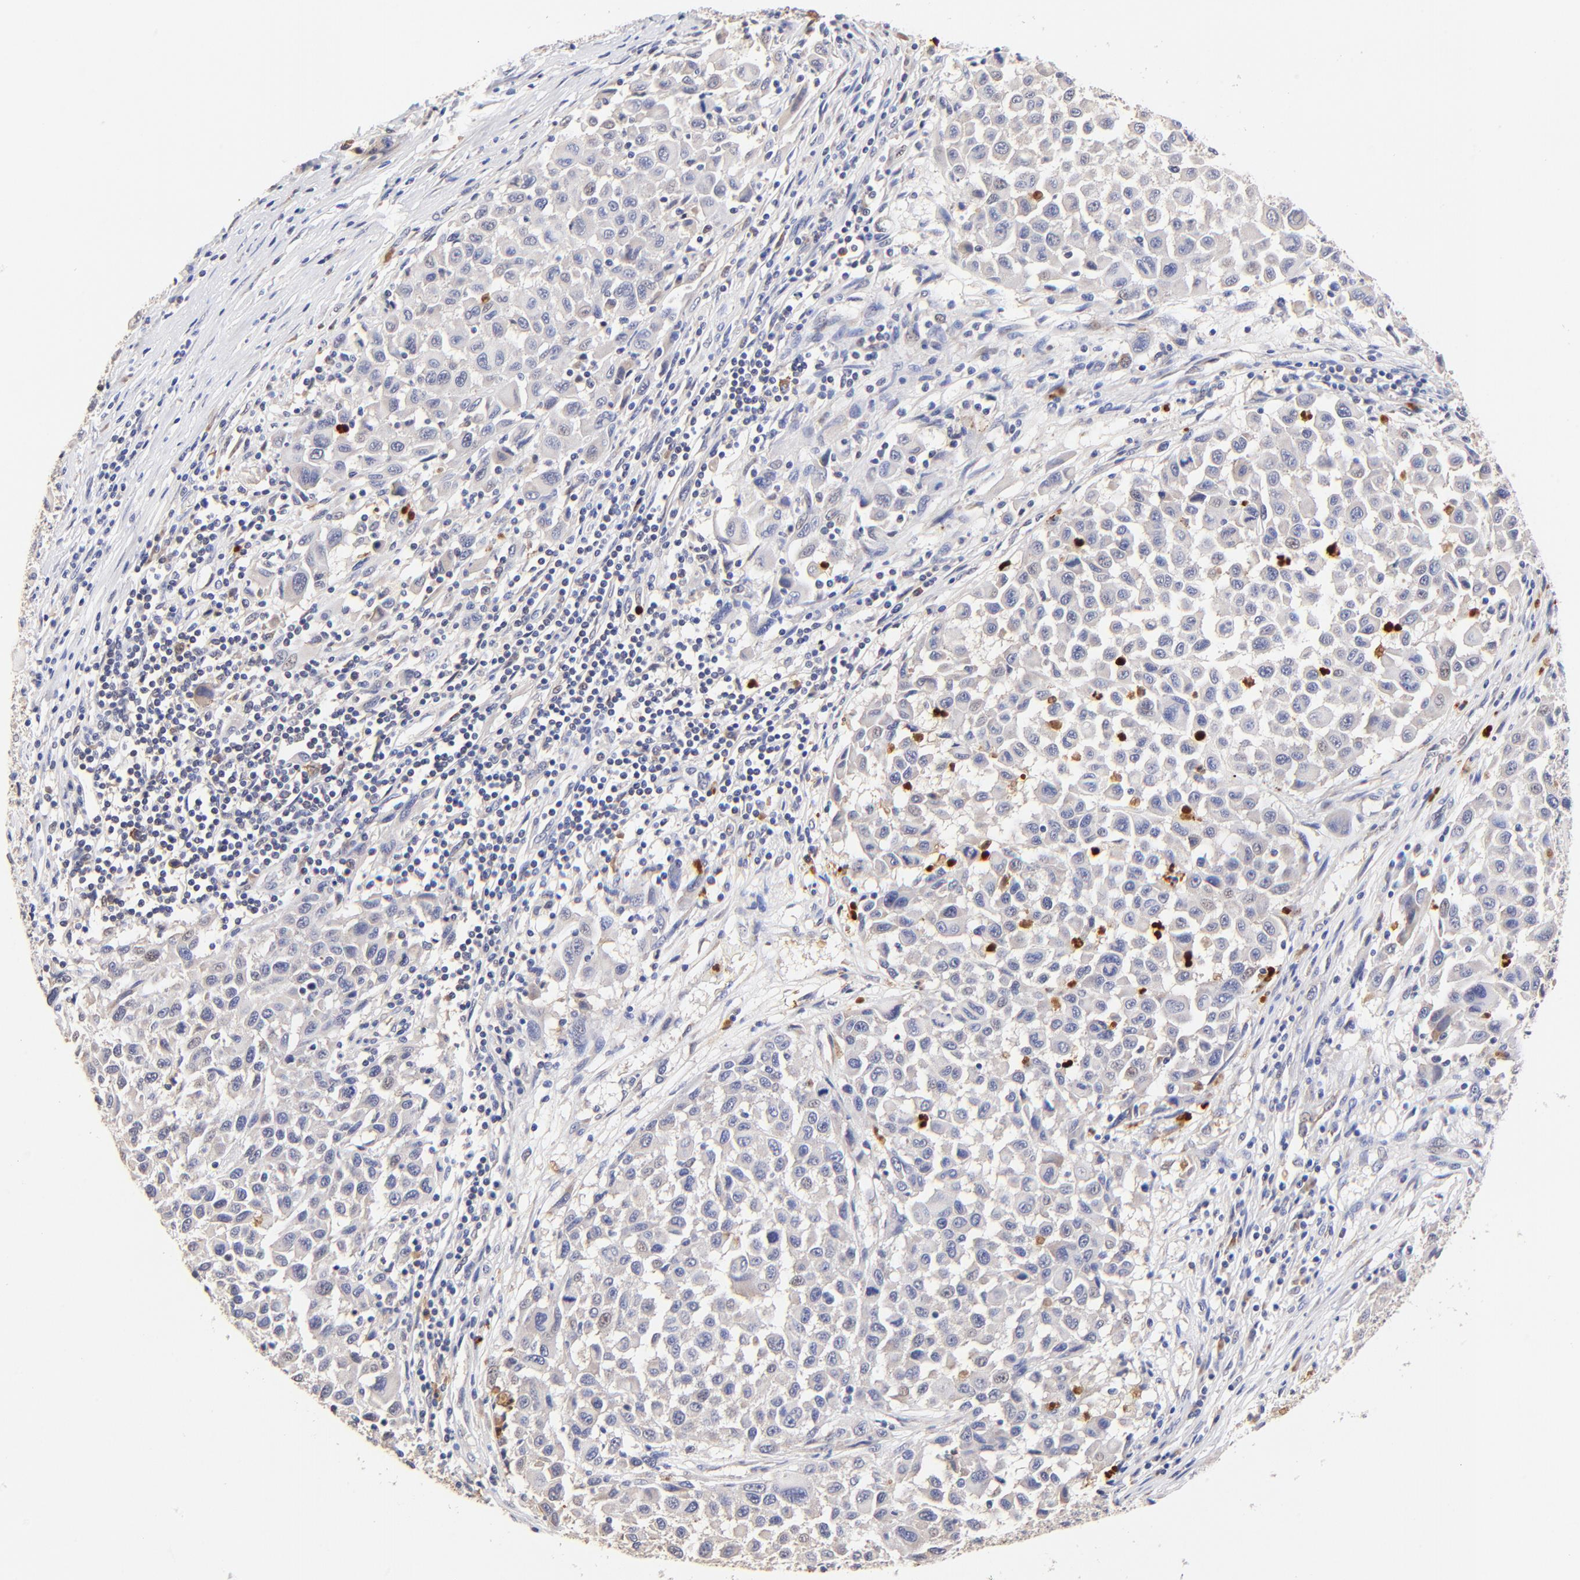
{"staining": {"intensity": "negative", "quantity": "none", "location": "none"}, "tissue": "melanoma", "cell_type": "Tumor cells", "image_type": "cancer", "snomed": [{"axis": "morphology", "description": "Malignant melanoma, Metastatic site"}, {"axis": "topography", "description": "Lymph node"}], "caption": "This is an immunohistochemistry micrograph of human melanoma. There is no expression in tumor cells.", "gene": "BBOF1", "patient": {"sex": "male", "age": 61}}